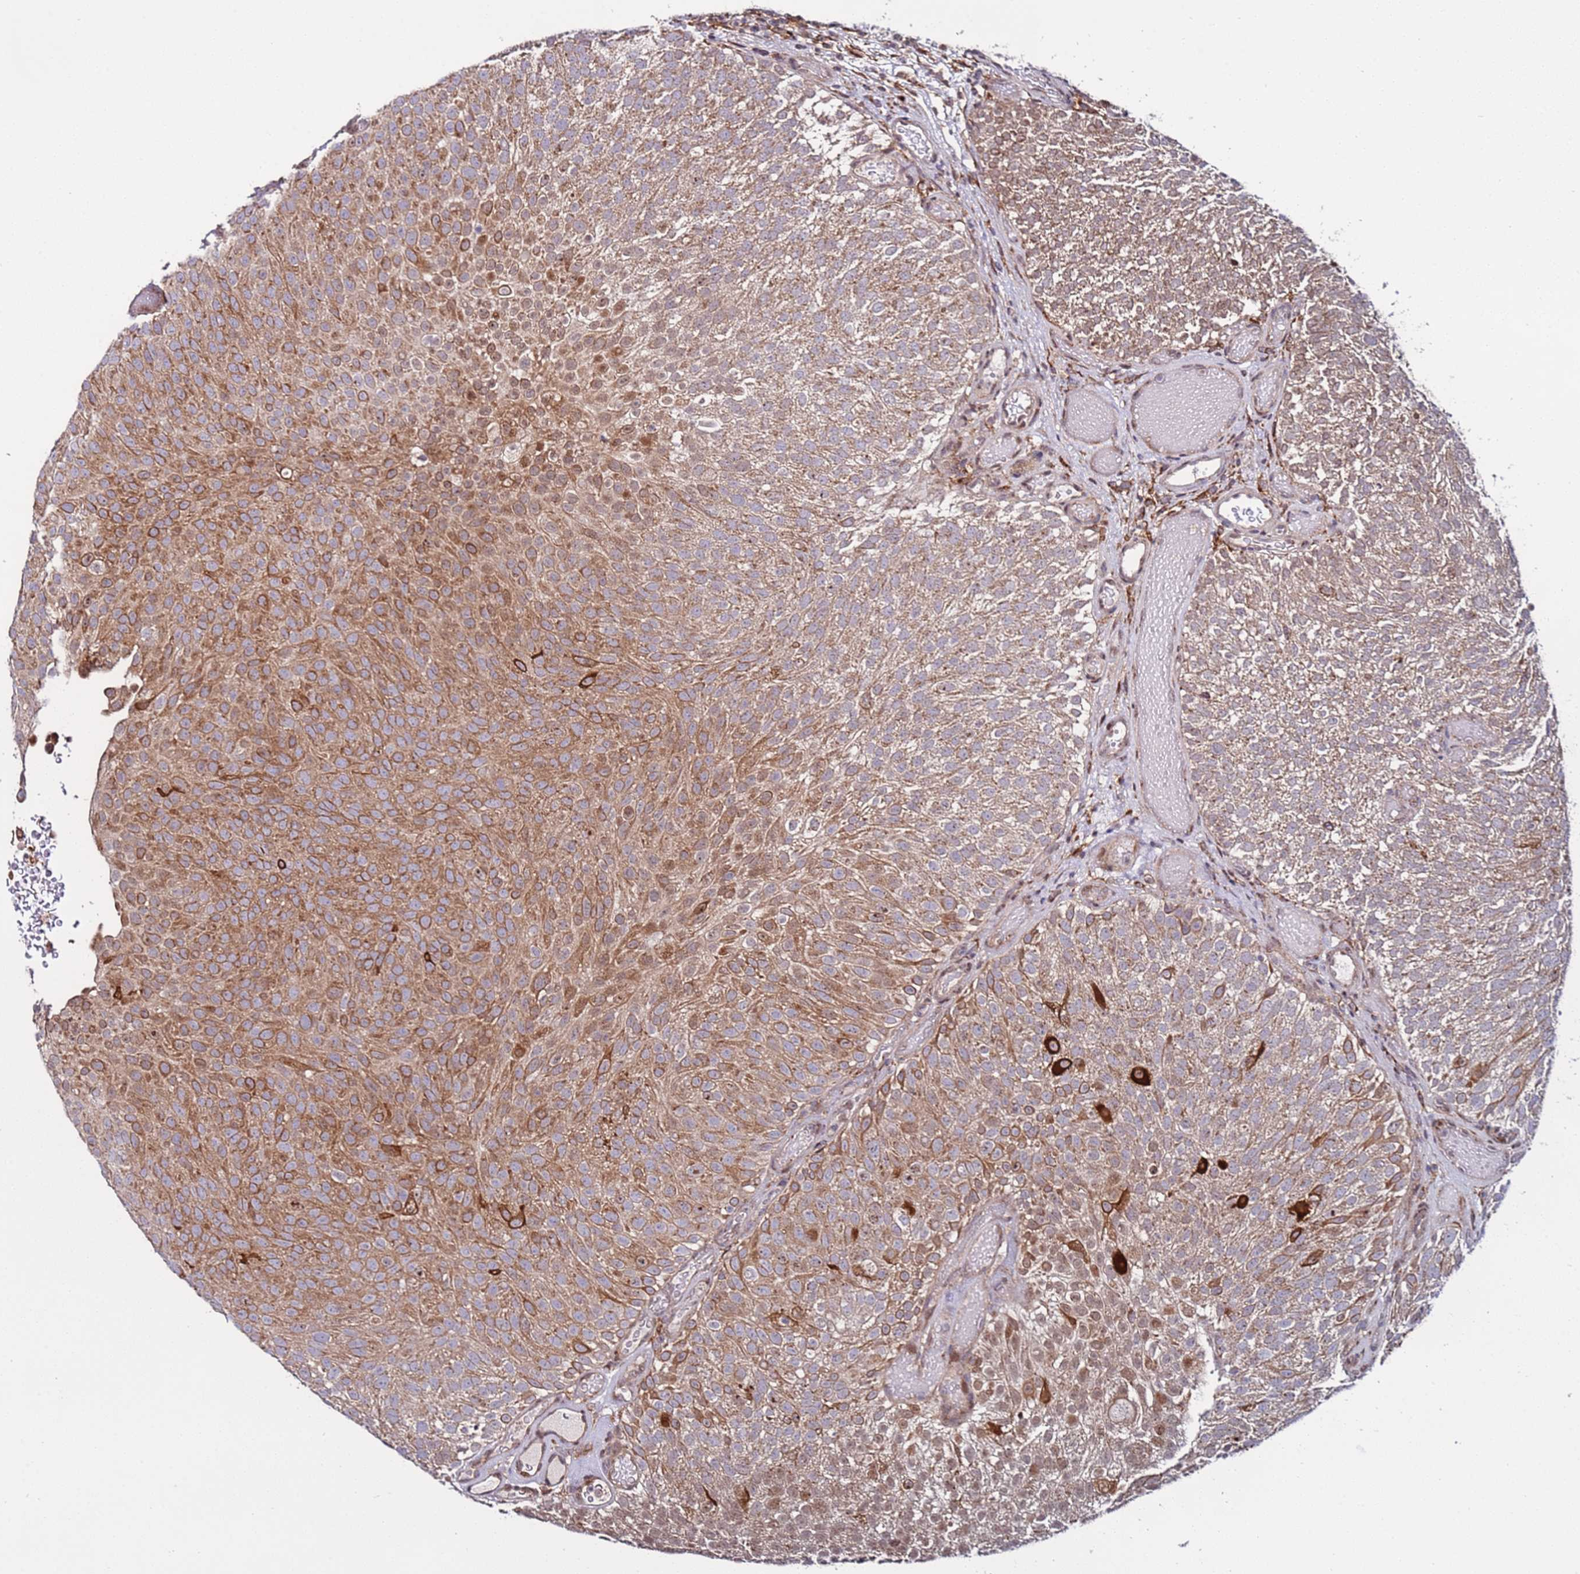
{"staining": {"intensity": "moderate", "quantity": ">75%", "location": "cytoplasmic/membranous"}, "tissue": "urothelial cancer", "cell_type": "Tumor cells", "image_type": "cancer", "snomed": [{"axis": "morphology", "description": "Urothelial carcinoma, Low grade"}, {"axis": "topography", "description": "Urinary bladder"}], "caption": "Protein staining displays moderate cytoplasmic/membranous staining in about >75% of tumor cells in low-grade urothelial carcinoma. (Brightfield microscopy of DAB IHC at high magnification).", "gene": "TMEM176B", "patient": {"sex": "male", "age": 78}}